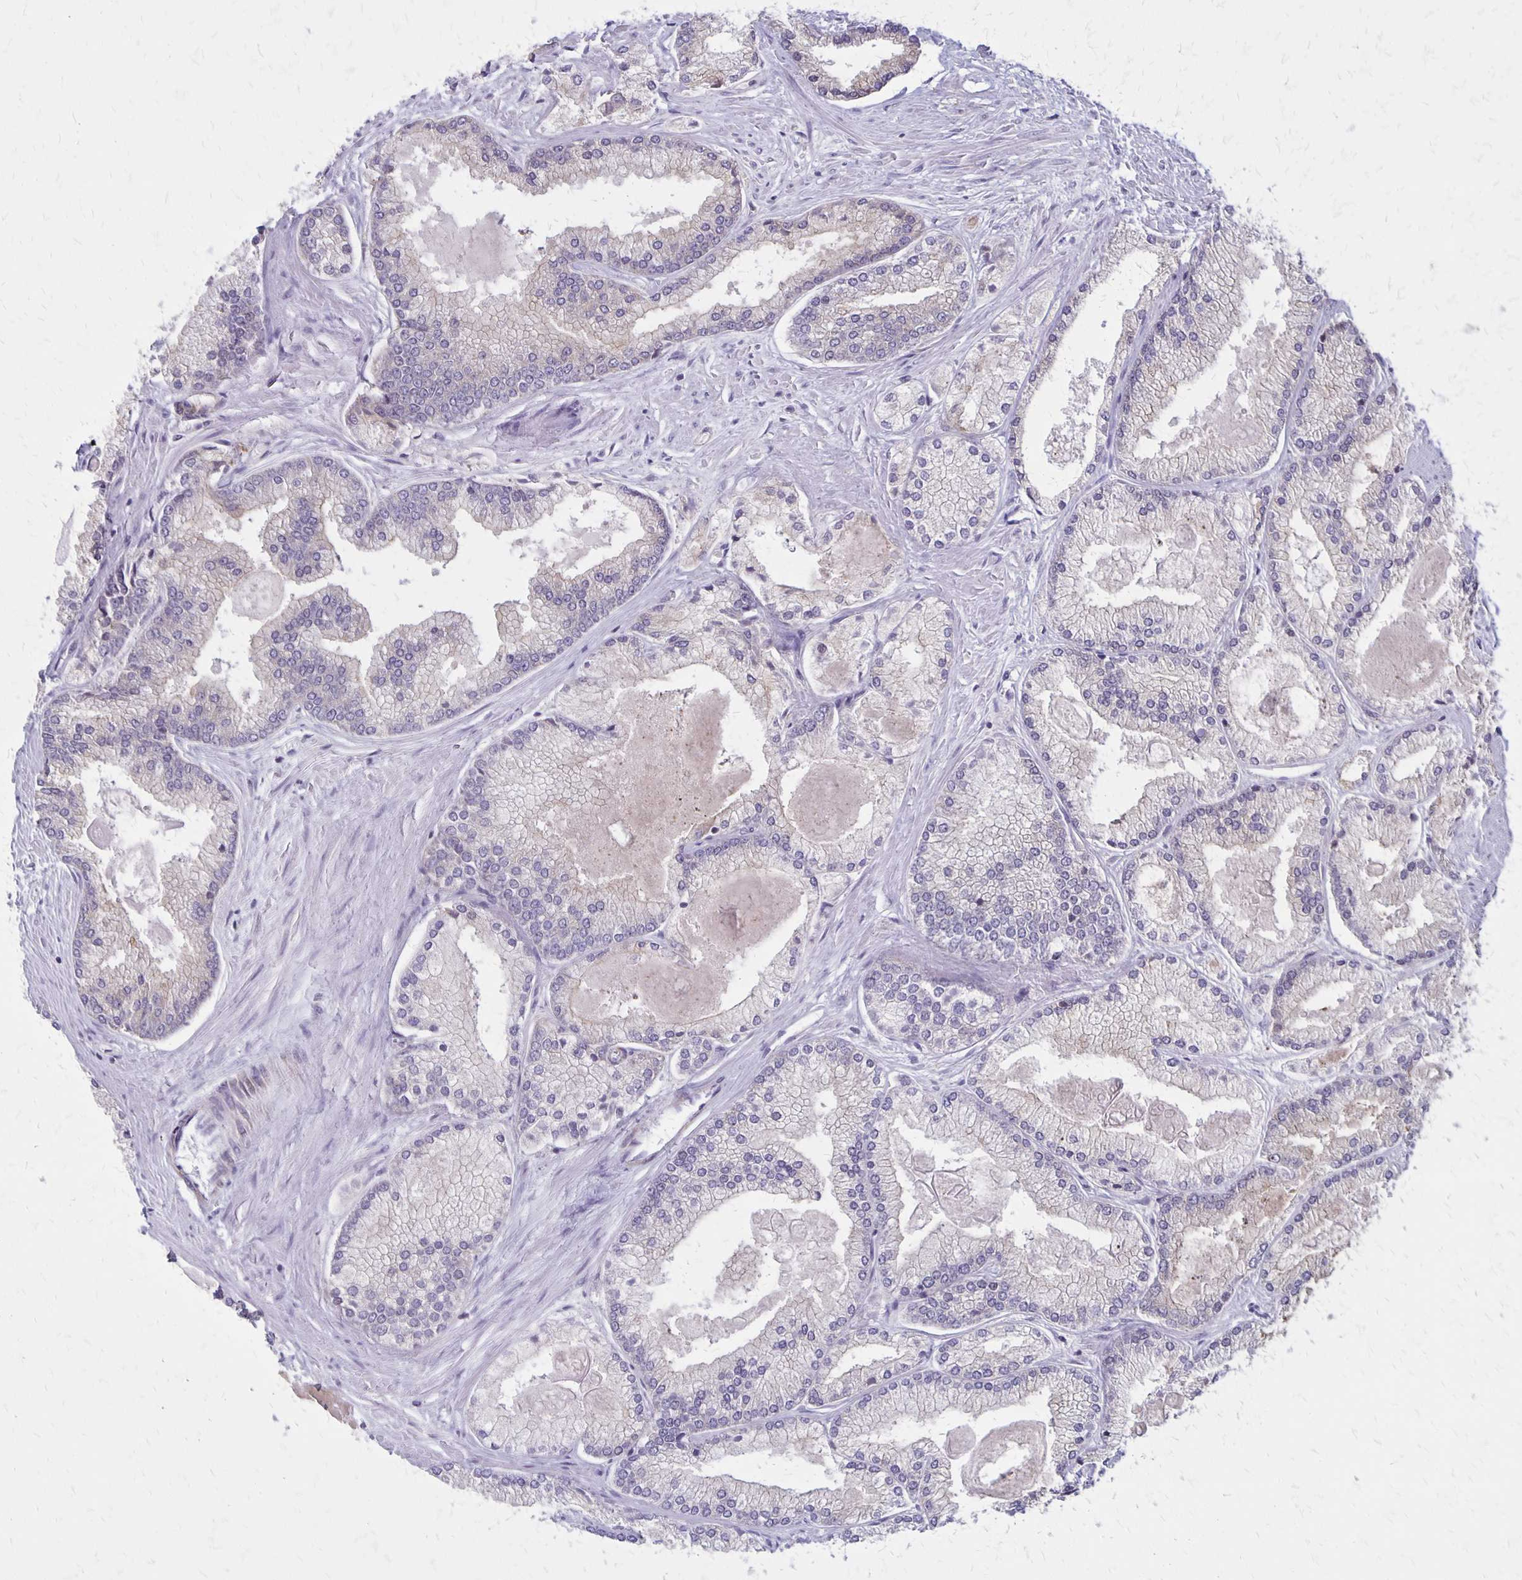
{"staining": {"intensity": "moderate", "quantity": "<25%", "location": "cytoplasmic/membranous"}, "tissue": "prostate cancer", "cell_type": "Tumor cells", "image_type": "cancer", "snomed": [{"axis": "morphology", "description": "Adenocarcinoma, High grade"}, {"axis": "topography", "description": "Prostate"}], "caption": "About <25% of tumor cells in prostate cancer (high-grade adenocarcinoma) demonstrate moderate cytoplasmic/membranous protein expression as visualized by brown immunohistochemical staining.", "gene": "SEPTIN5", "patient": {"sex": "male", "age": 68}}